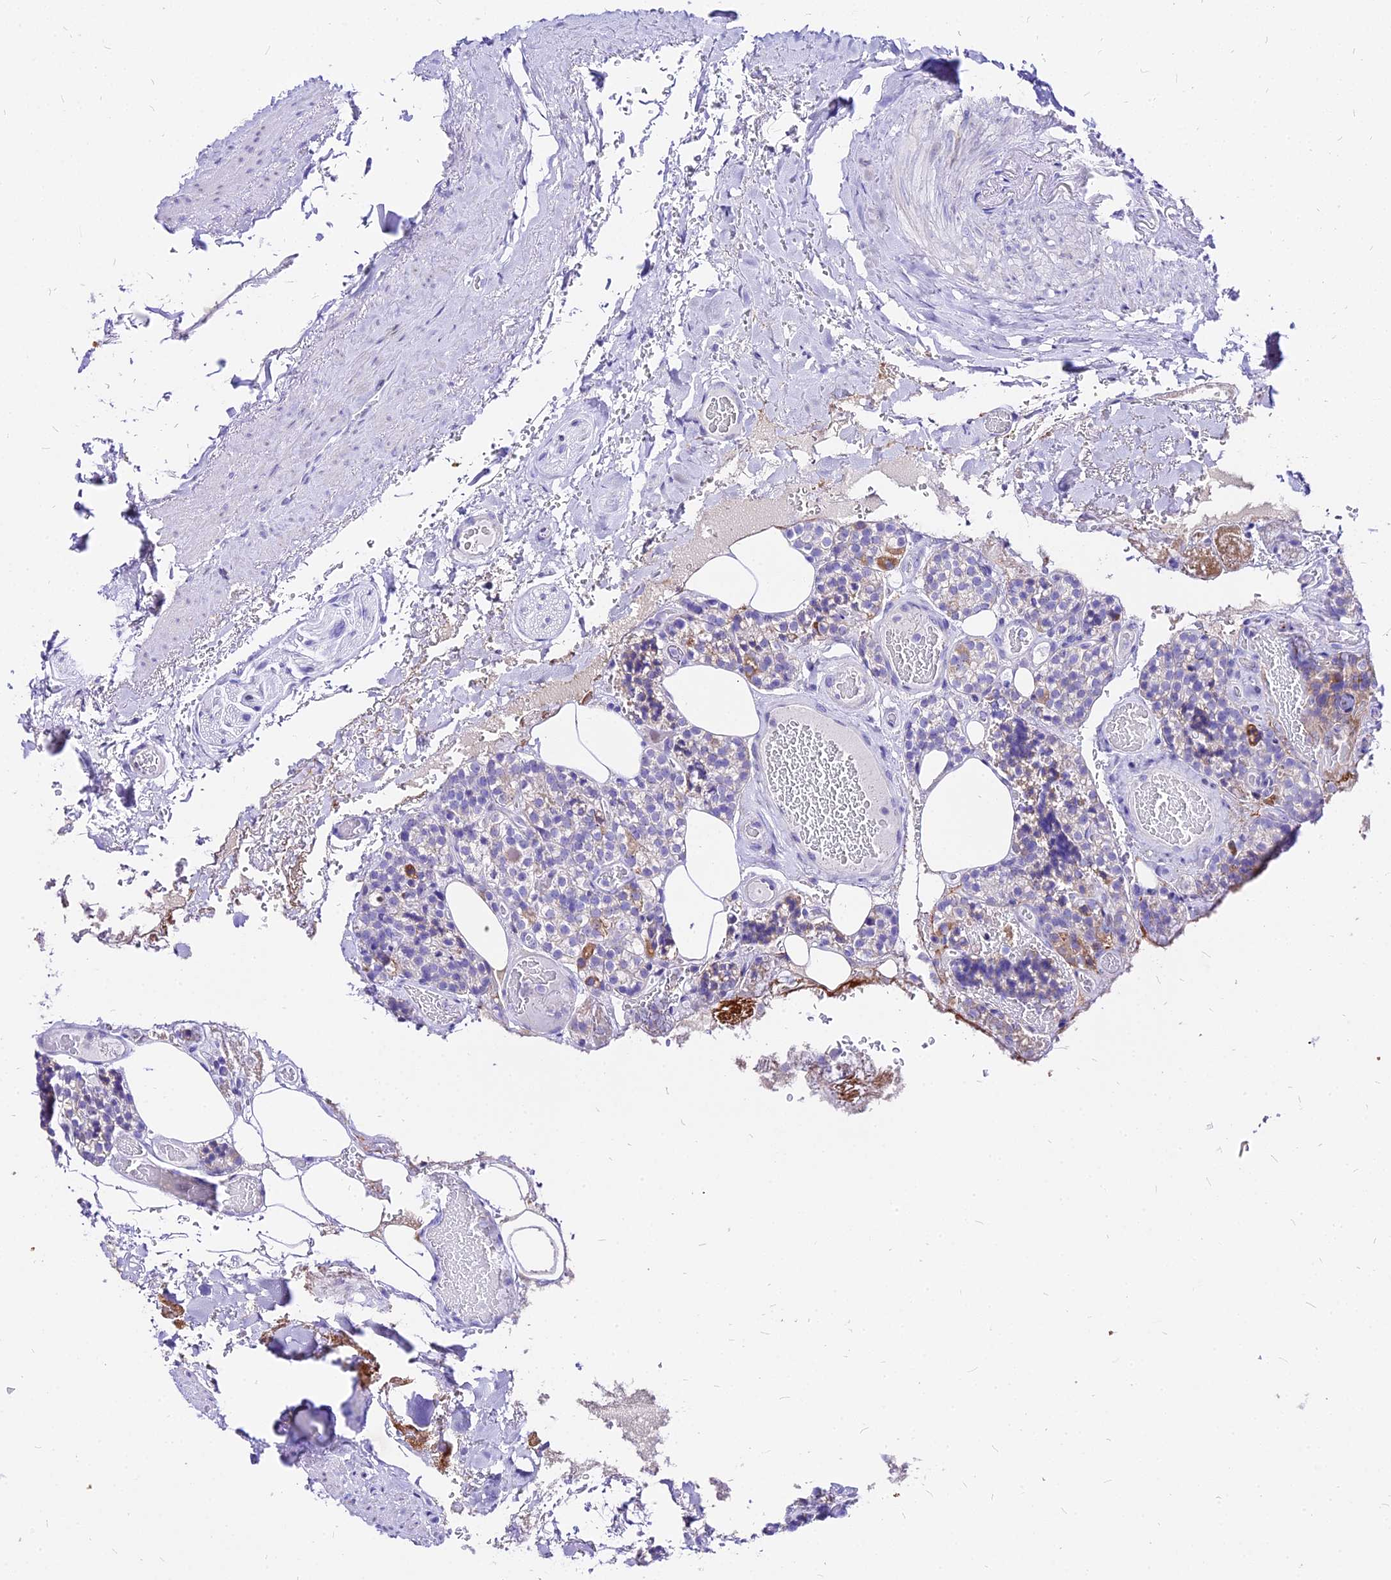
{"staining": {"intensity": "weak", "quantity": "25%-75%", "location": "cytoplasmic/membranous"}, "tissue": "parathyroid gland", "cell_type": "Glandular cells", "image_type": "normal", "snomed": [{"axis": "morphology", "description": "Normal tissue, NOS"}, {"axis": "topography", "description": "Parathyroid gland"}], "caption": "Parathyroid gland stained with a brown dye demonstrates weak cytoplasmic/membranous positive expression in approximately 25%-75% of glandular cells.", "gene": "CARD18", "patient": {"sex": "male", "age": 87}}